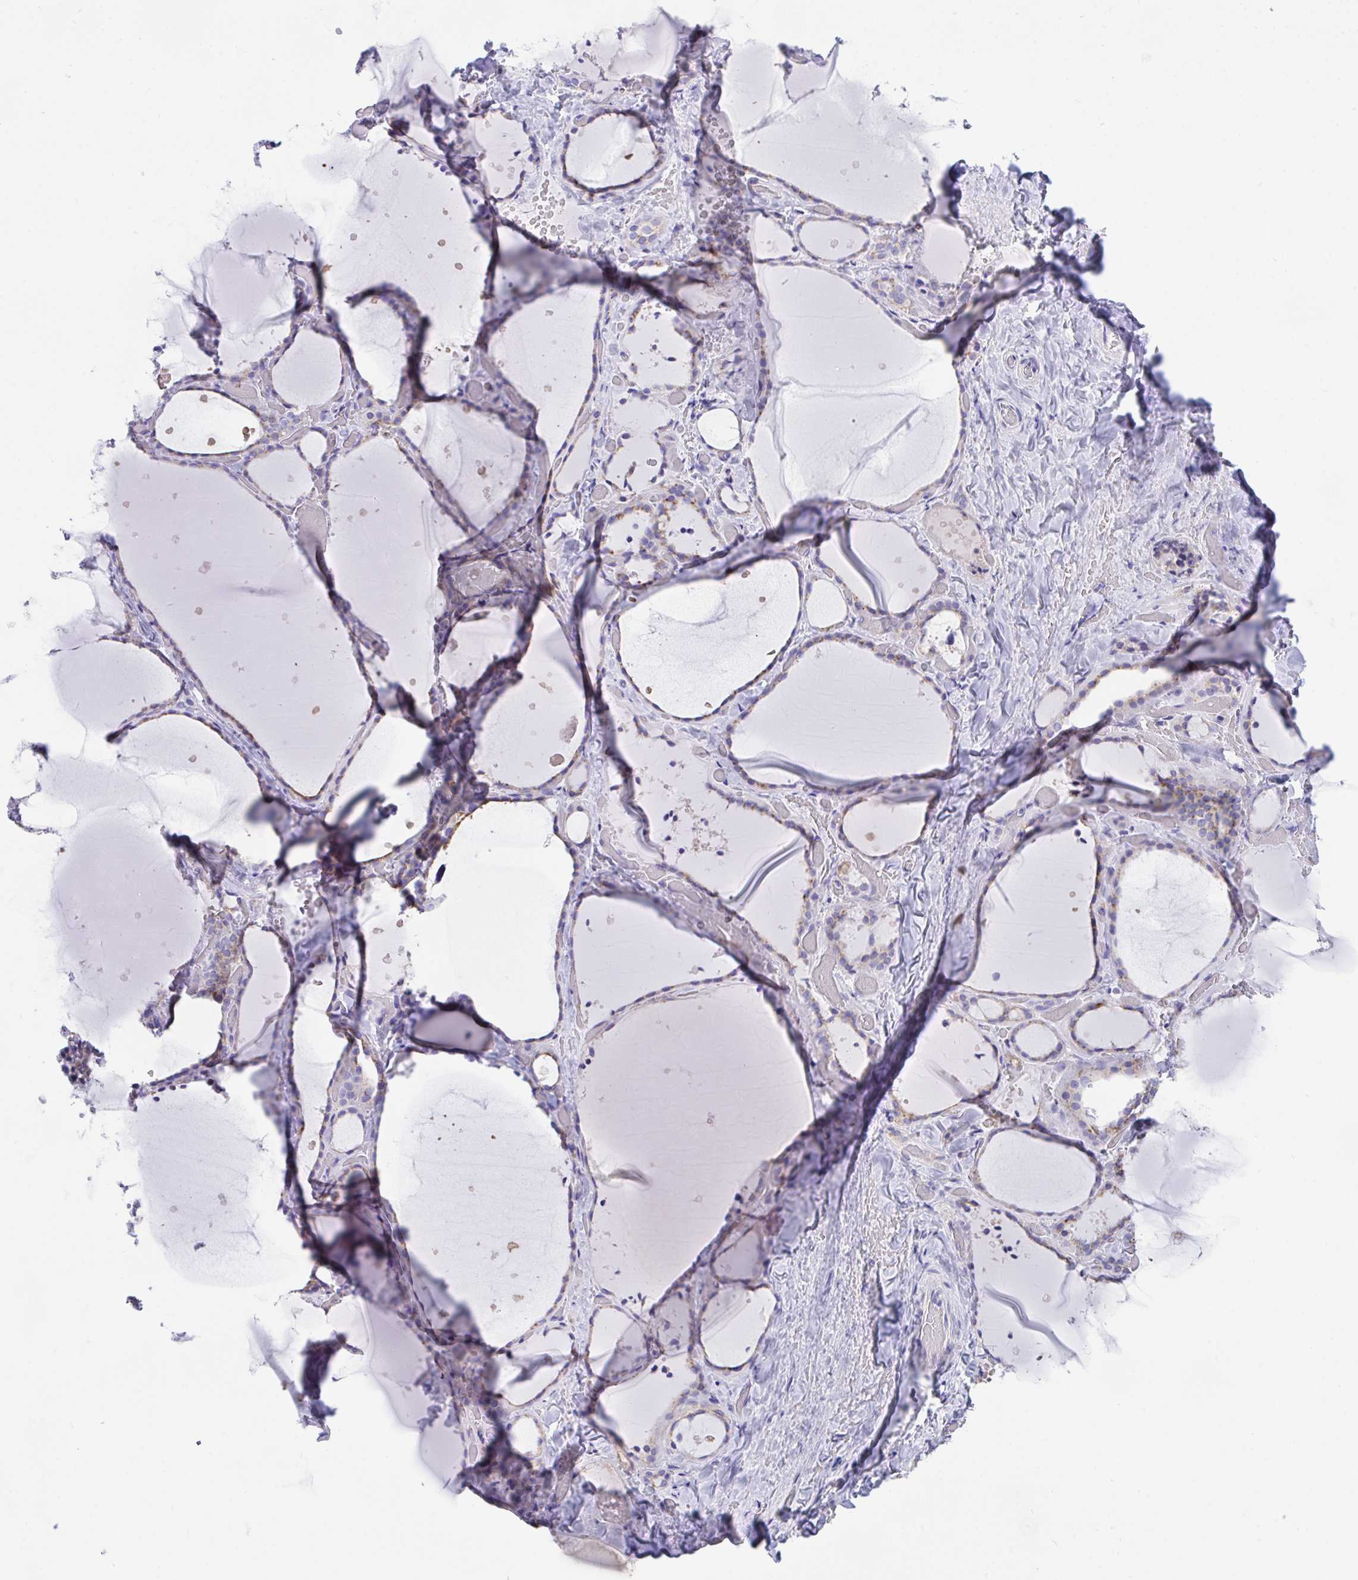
{"staining": {"intensity": "moderate", "quantity": "25%-75%", "location": "cytoplasmic/membranous"}, "tissue": "thyroid gland", "cell_type": "Glandular cells", "image_type": "normal", "snomed": [{"axis": "morphology", "description": "Normal tissue, NOS"}, {"axis": "topography", "description": "Thyroid gland"}], "caption": "IHC histopathology image of benign thyroid gland: thyroid gland stained using immunohistochemistry (IHC) shows medium levels of moderate protein expression localized specifically in the cytoplasmic/membranous of glandular cells, appearing as a cytoplasmic/membranous brown color.", "gene": "TMEM106B", "patient": {"sex": "female", "age": 36}}